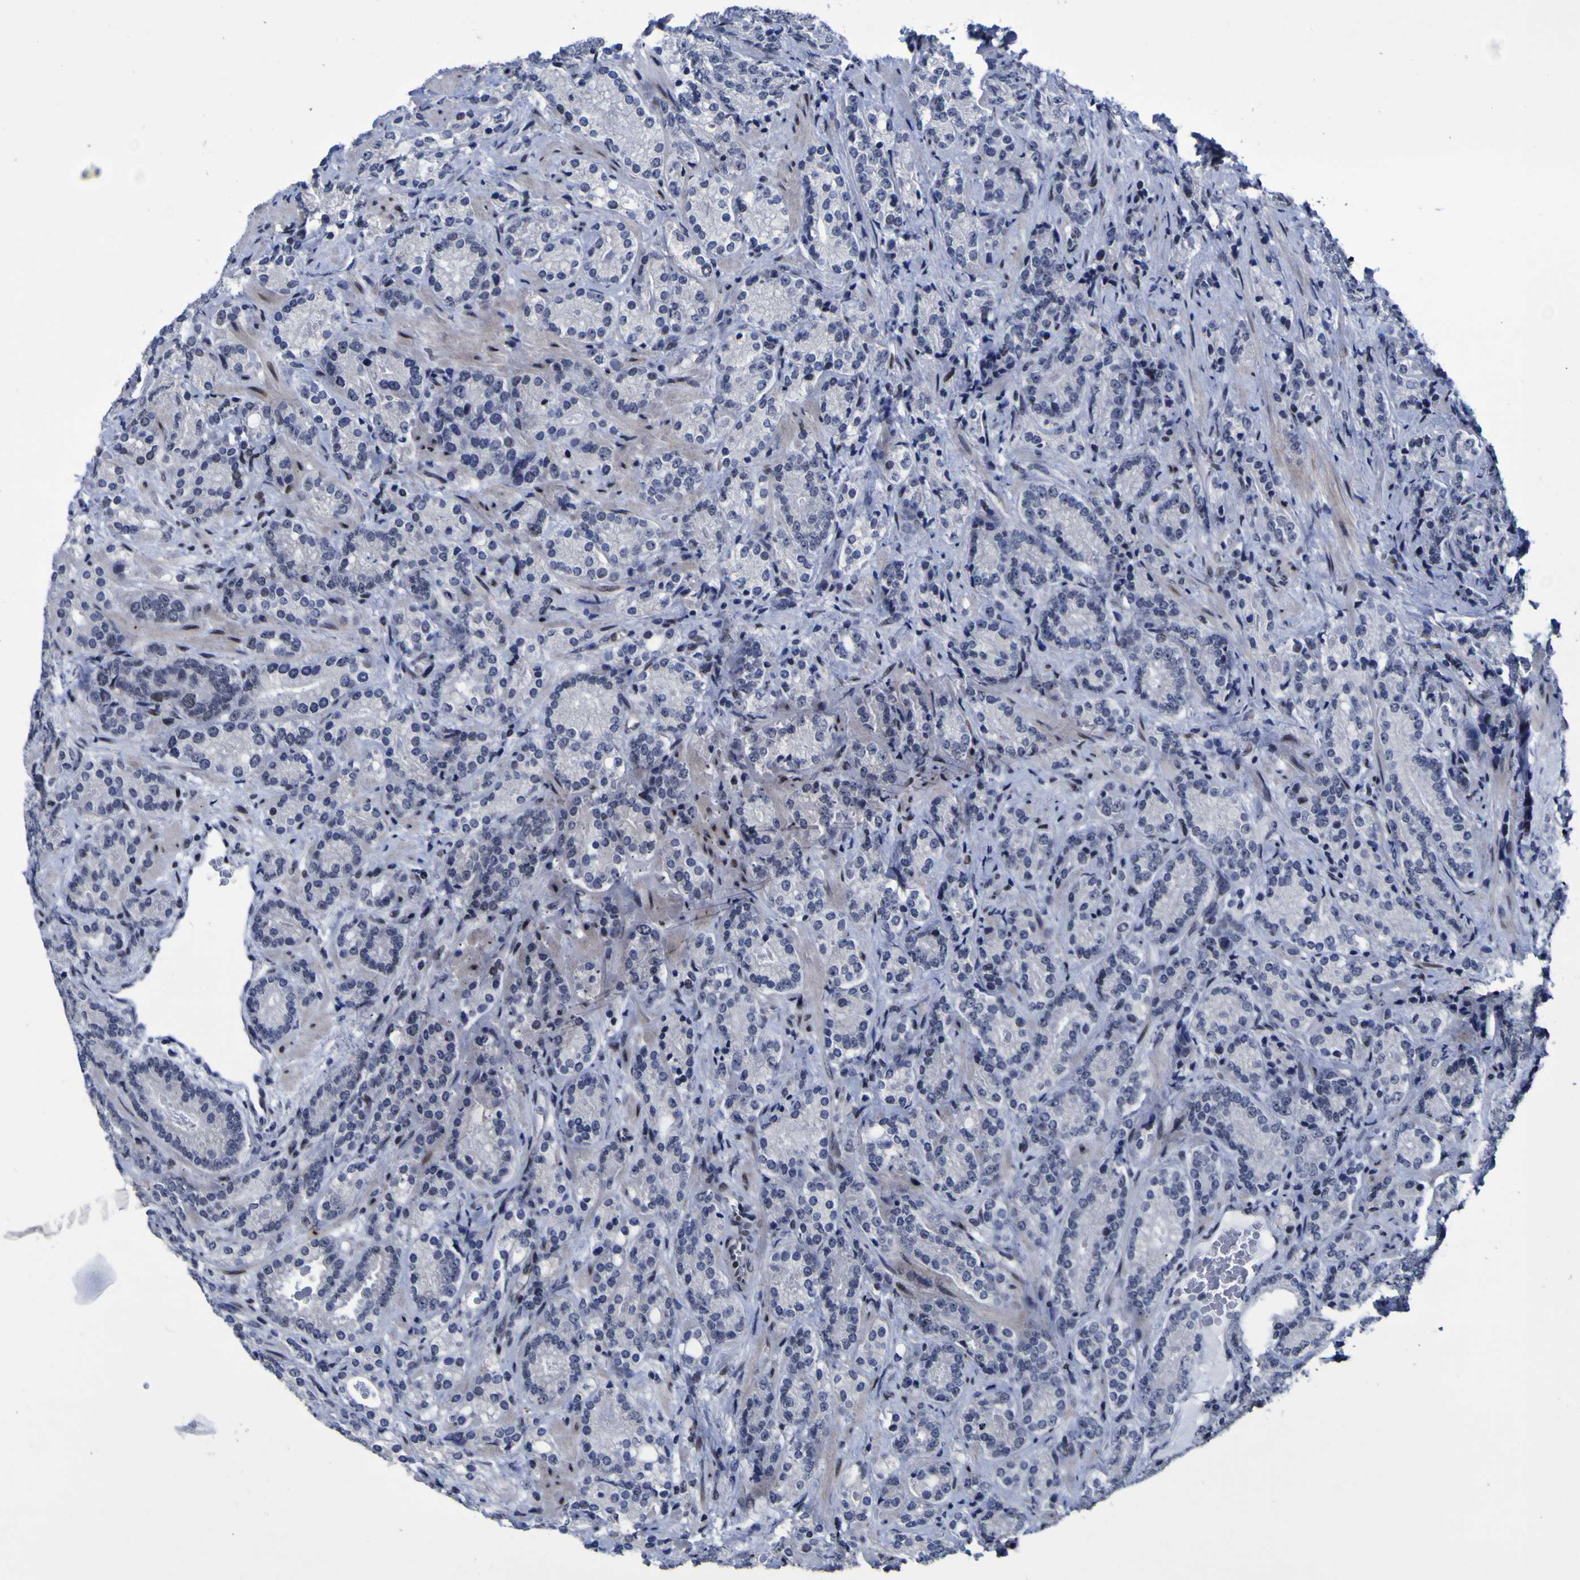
{"staining": {"intensity": "negative", "quantity": "none", "location": "none"}, "tissue": "prostate cancer", "cell_type": "Tumor cells", "image_type": "cancer", "snomed": [{"axis": "morphology", "description": "Adenocarcinoma, High grade"}, {"axis": "topography", "description": "Prostate"}], "caption": "Immunohistochemistry (IHC) histopathology image of neoplastic tissue: prostate adenocarcinoma (high-grade) stained with DAB (3,3'-diaminobenzidine) displays no significant protein expression in tumor cells. (Stains: DAB immunohistochemistry (IHC) with hematoxylin counter stain, Microscopy: brightfield microscopy at high magnification).", "gene": "MBD3", "patient": {"sex": "male", "age": 61}}